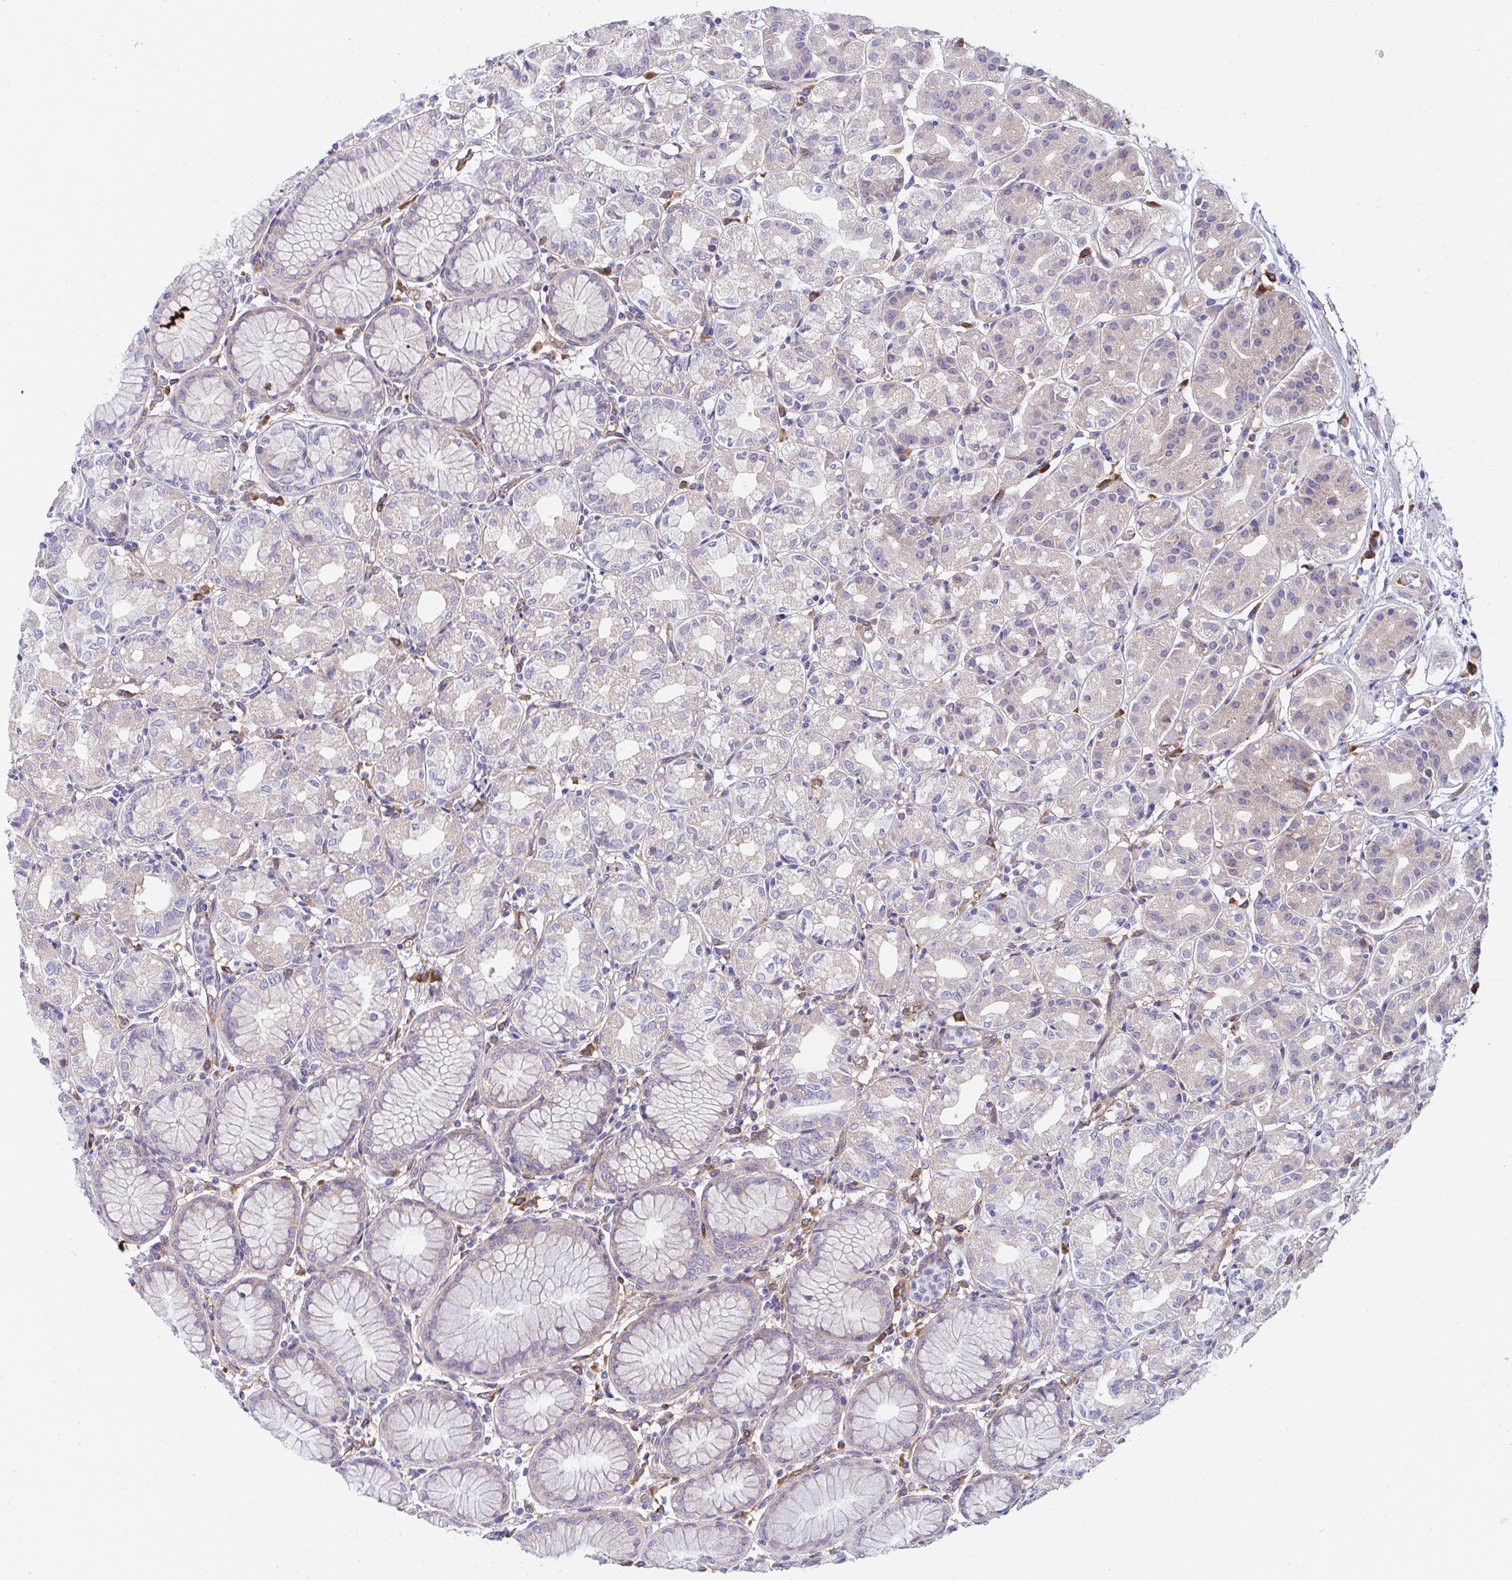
{"staining": {"intensity": "negative", "quantity": "none", "location": "none"}, "tissue": "stomach", "cell_type": "Glandular cells", "image_type": "normal", "snomed": [{"axis": "morphology", "description": "Normal tissue, NOS"}, {"axis": "topography", "description": "Stomach"}], "caption": "Immunohistochemistry (IHC) histopathology image of unremarkable stomach stained for a protein (brown), which exhibits no staining in glandular cells. The staining is performed using DAB (3,3'-diaminobenzidine) brown chromogen with nuclei counter-stained in using hematoxylin.", "gene": "GAB1", "patient": {"sex": "female", "age": 57}}